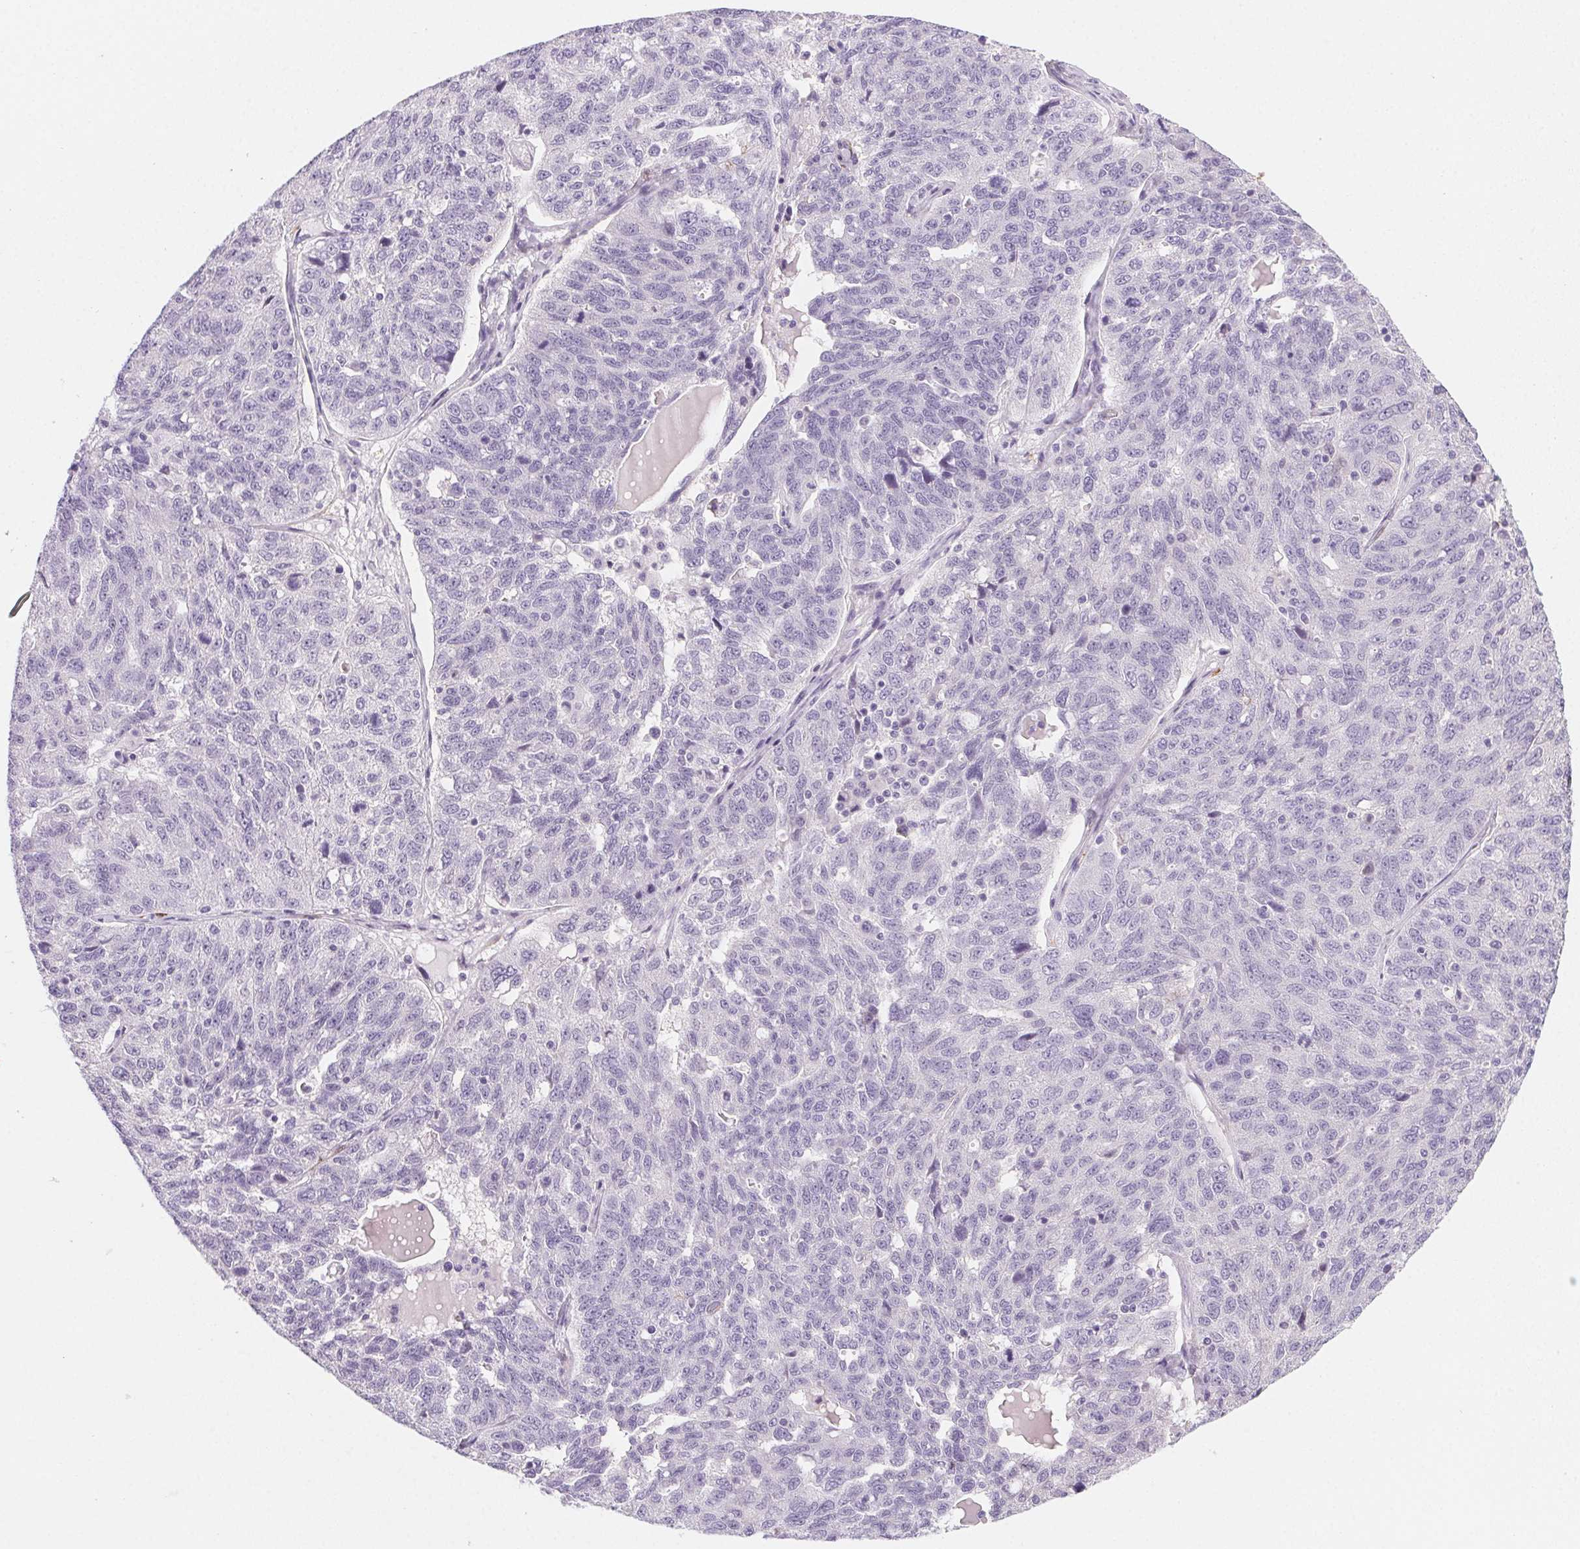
{"staining": {"intensity": "negative", "quantity": "none", "location": "none"}, "tissue": "ovarian cancer", "cell_type": "Tumor cells", "image_type": "cancer", "snomed": [{"axis": "morphology", "description": "Cystadenocarcinoma, serous, NOS"}, {"axis": "topography", "description": "Ovary"}], "caption": "Ovarian cancer (serous cystadenocarcinoma) was stained to show a protein in brown. There is no significant positivity in tumor cells.", "gene": "GPX8", "patient": {"sex": "female", "age": 71}}